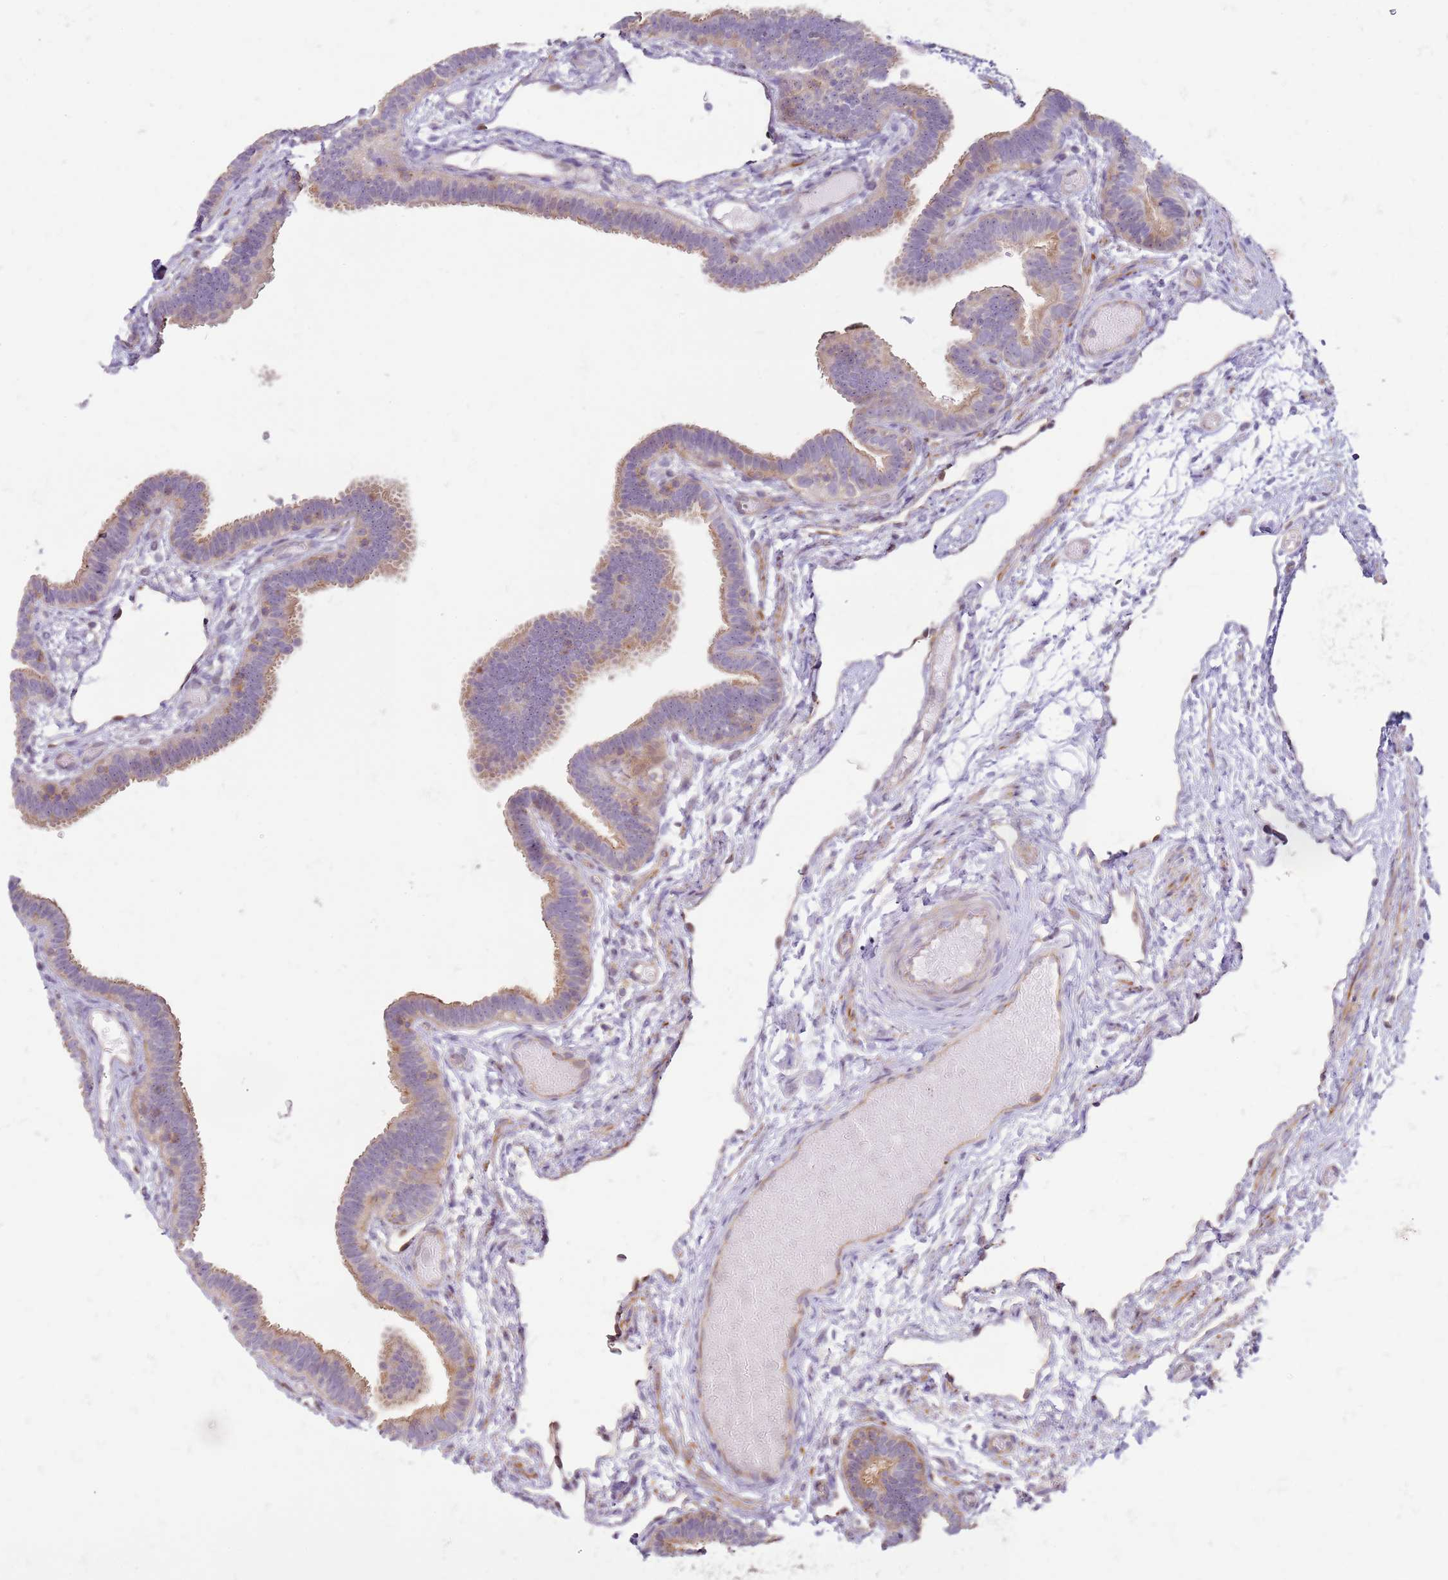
{"staining": {"intensity": "moderate", "quantity": "25%-75%", "location": "cytoplasmic/membranous"}, "tissue": "fallopian tube", "cell_type": "Glandular cells", "image_type": "normal", "snomed": [{"axis": "morphology", "description": "Normal tissue, NOS"}, {"axis": "topography", "description": "Fallopian tube"}], "caption": "This micrograph displays unremarkable fallopian tube stained with immunohistochemistry to label a protein in brown. The cytoplasmic/membranous of glandular cells show moderate positivity for the protein. Nuclei are counter-stained blue.", "gene": "GRAP", "patient": {"sex": "female", "age": 37}}